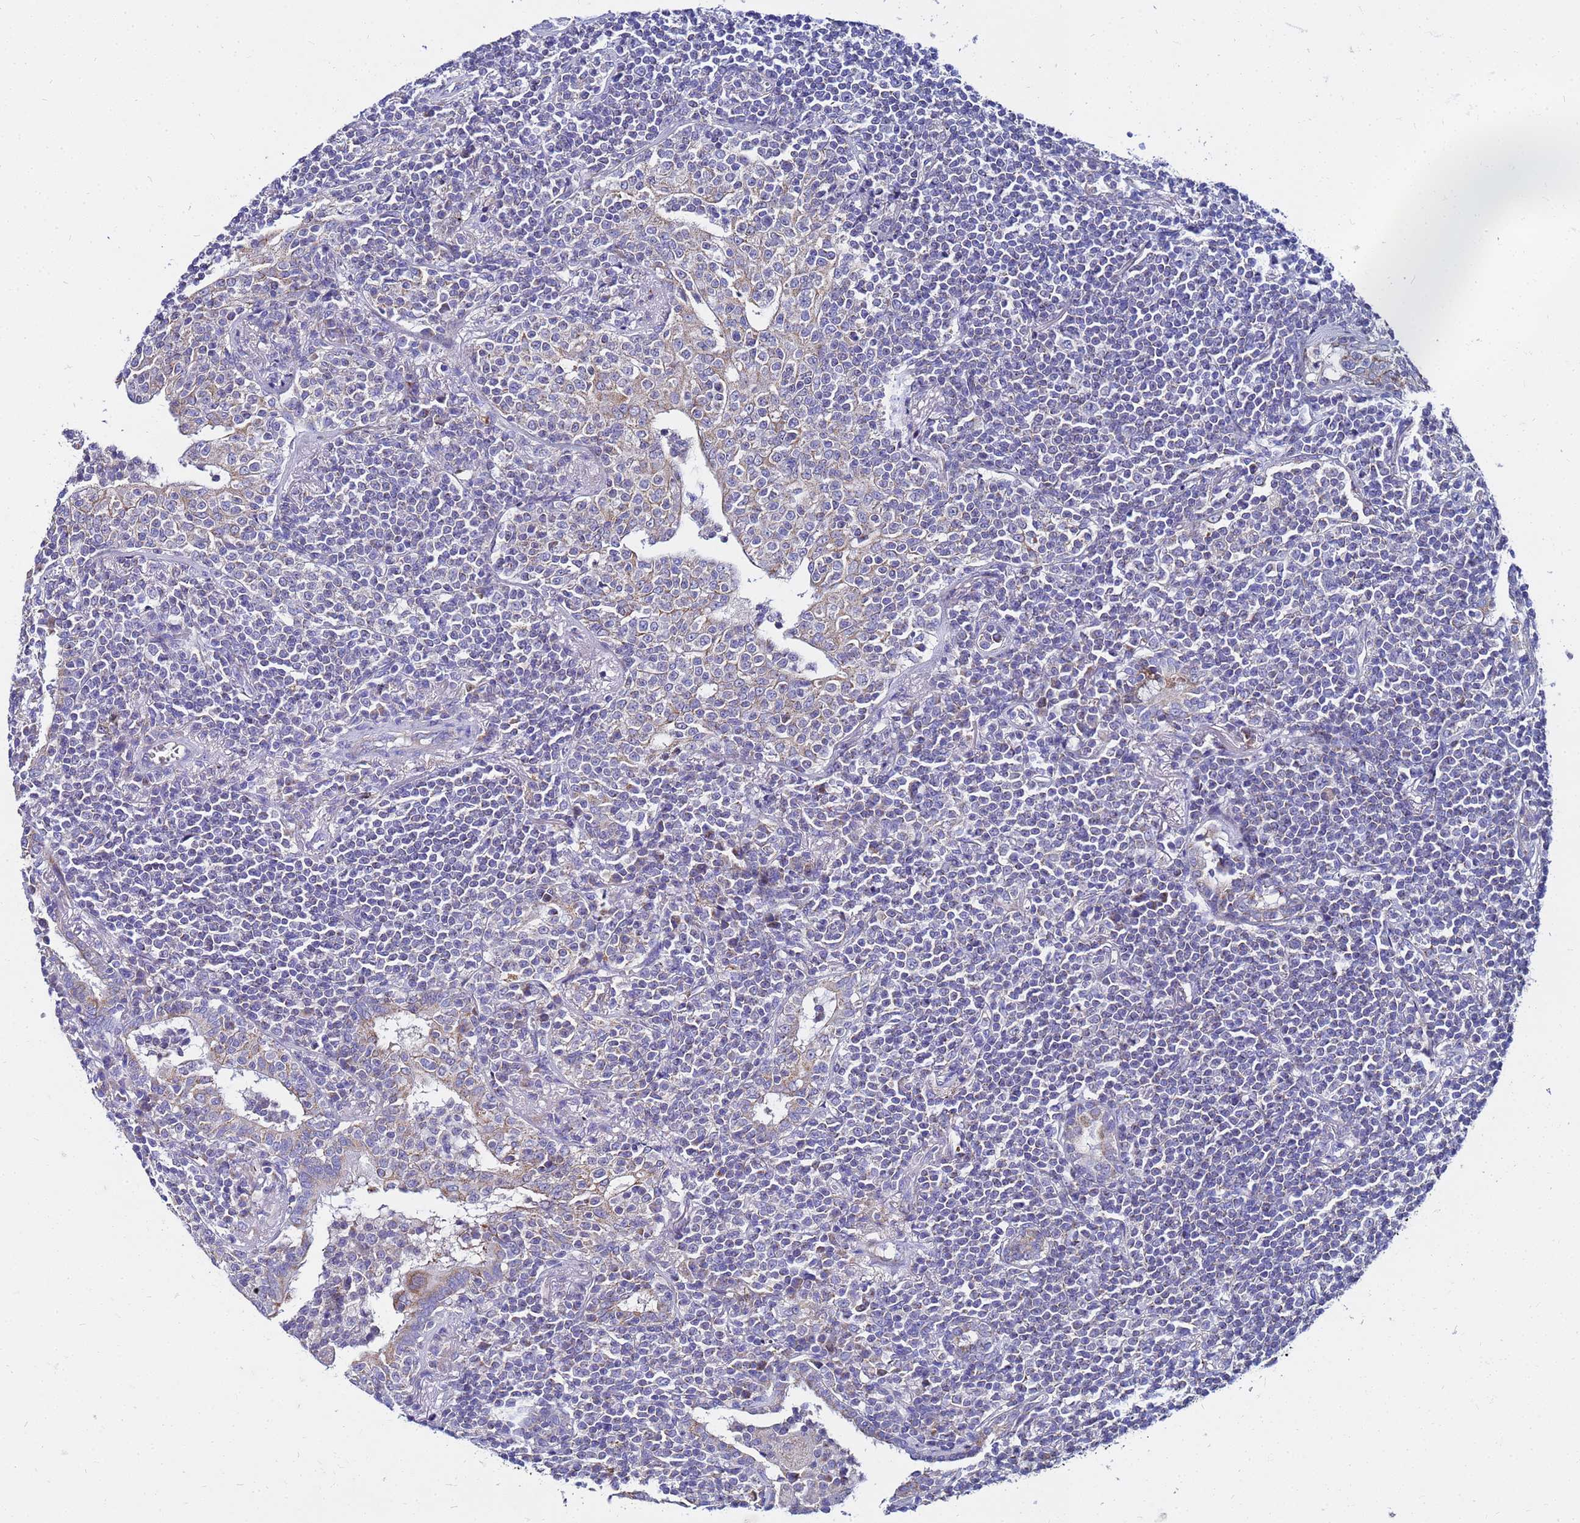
{"staining": {"intensity": "negative", "quantity": "none", "location": "none"}, "tissue": "lymphoma", "cell_type": "Tumor cells", "image_type": "cancer", "snomed": [{"axis": "morphology", "description": "Malignant lymphoma, non-Hodgkin's type, Low grade"}, {"axis": "topography", "description": "Lung"}], "caption": "DAB (3,3'-diaminobenzidine) immunohistochemical staining of lymphoma shows no significant staining in tumor cells.", "gene": "FAHD2A", "patient": {"sex": "female", "age": 71}}